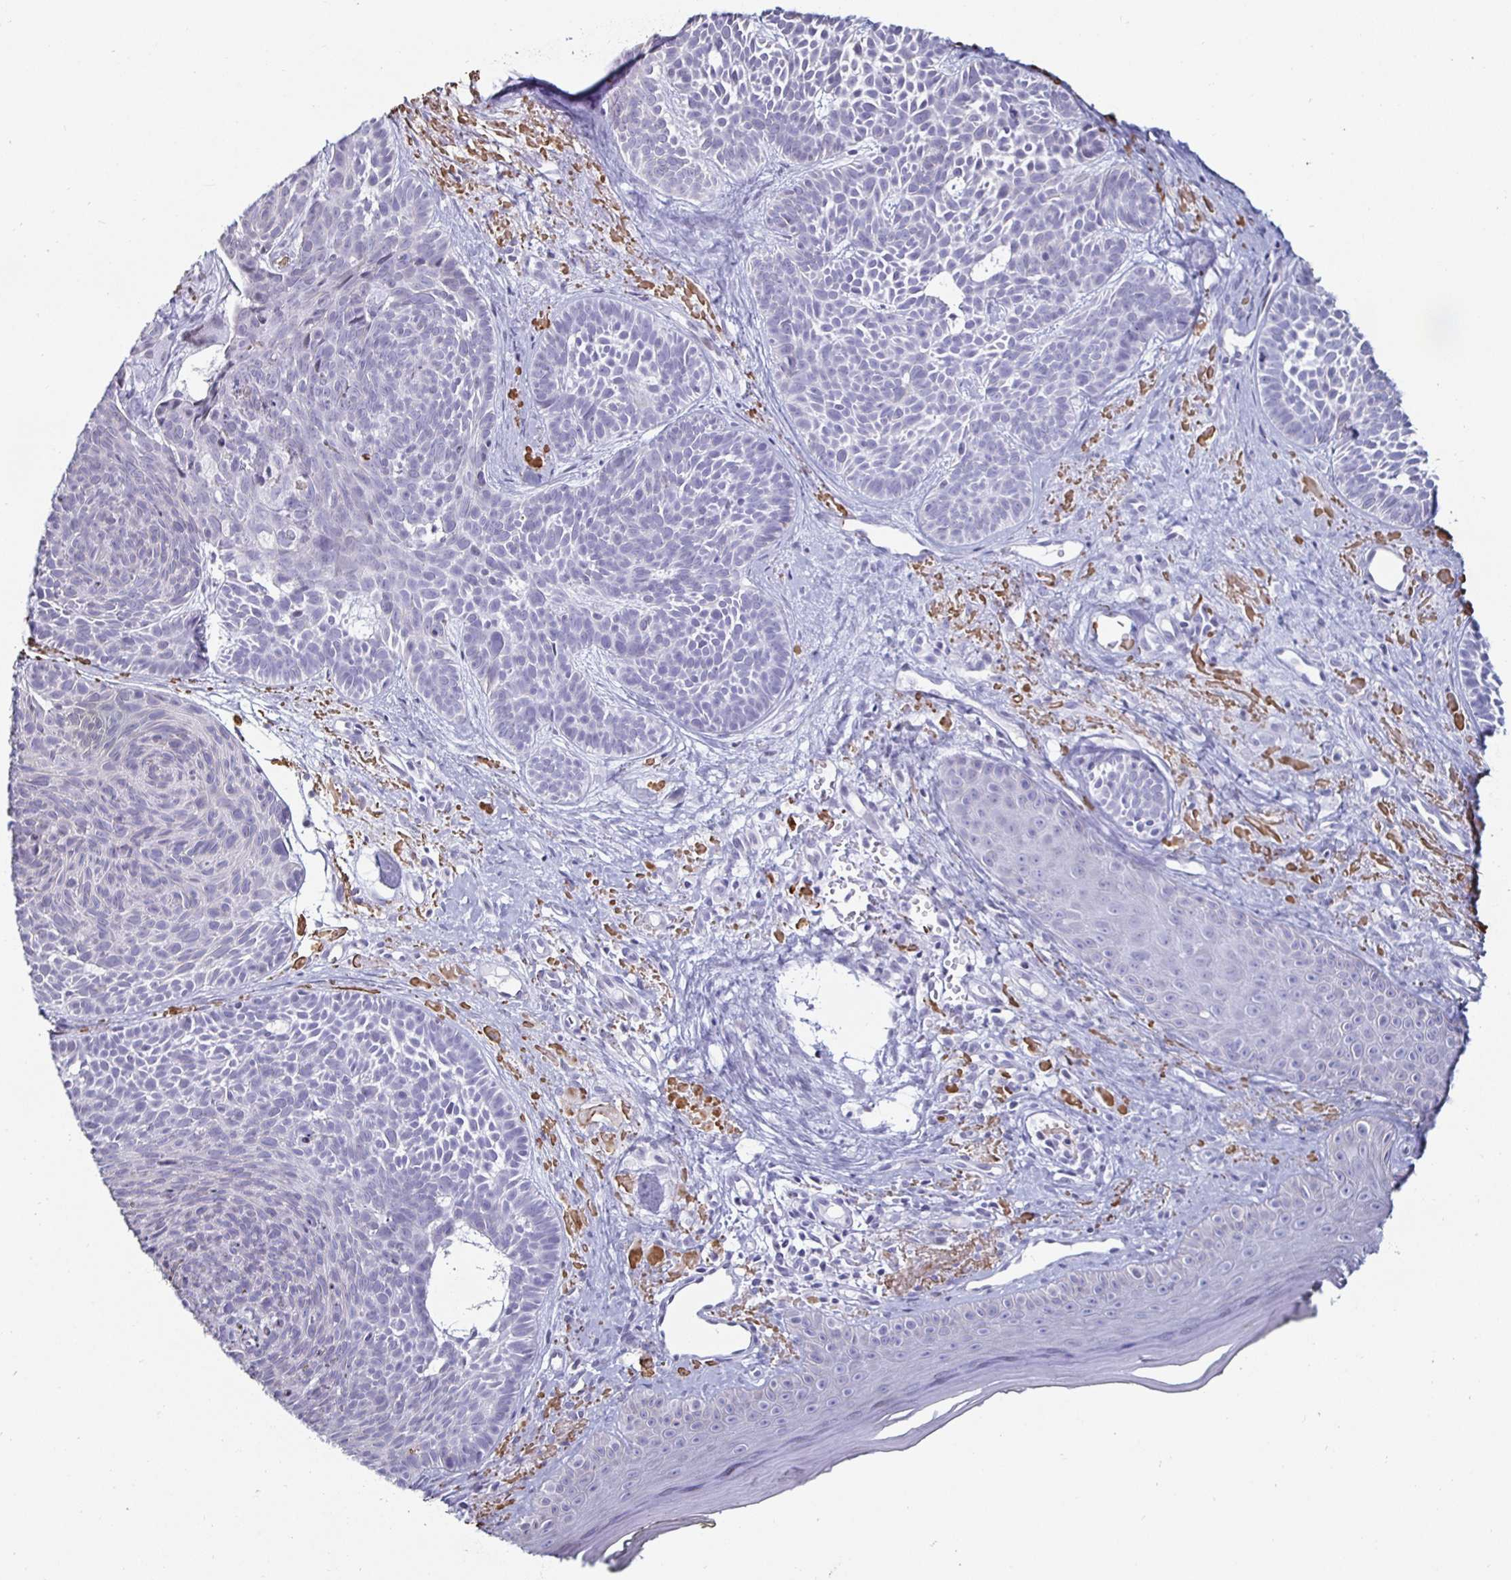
{"staining": {"intensity": "negative", "quantity": "none", "location": "none"}, "tissue": "skin cancer", "cell_type": "Tumor cells", "image_type": "cancer", "snomed": [{"axis": "morphology", "description": "Basal cell carcinoma"}, {"axis": "topography", "description": "Skin"}], "caption": "Tumor cells are negative for protein expression in human skin cancer (basal cell carcinoma).", "gene": "KRT4", "patient": {"sex": "male", "age": 81}}